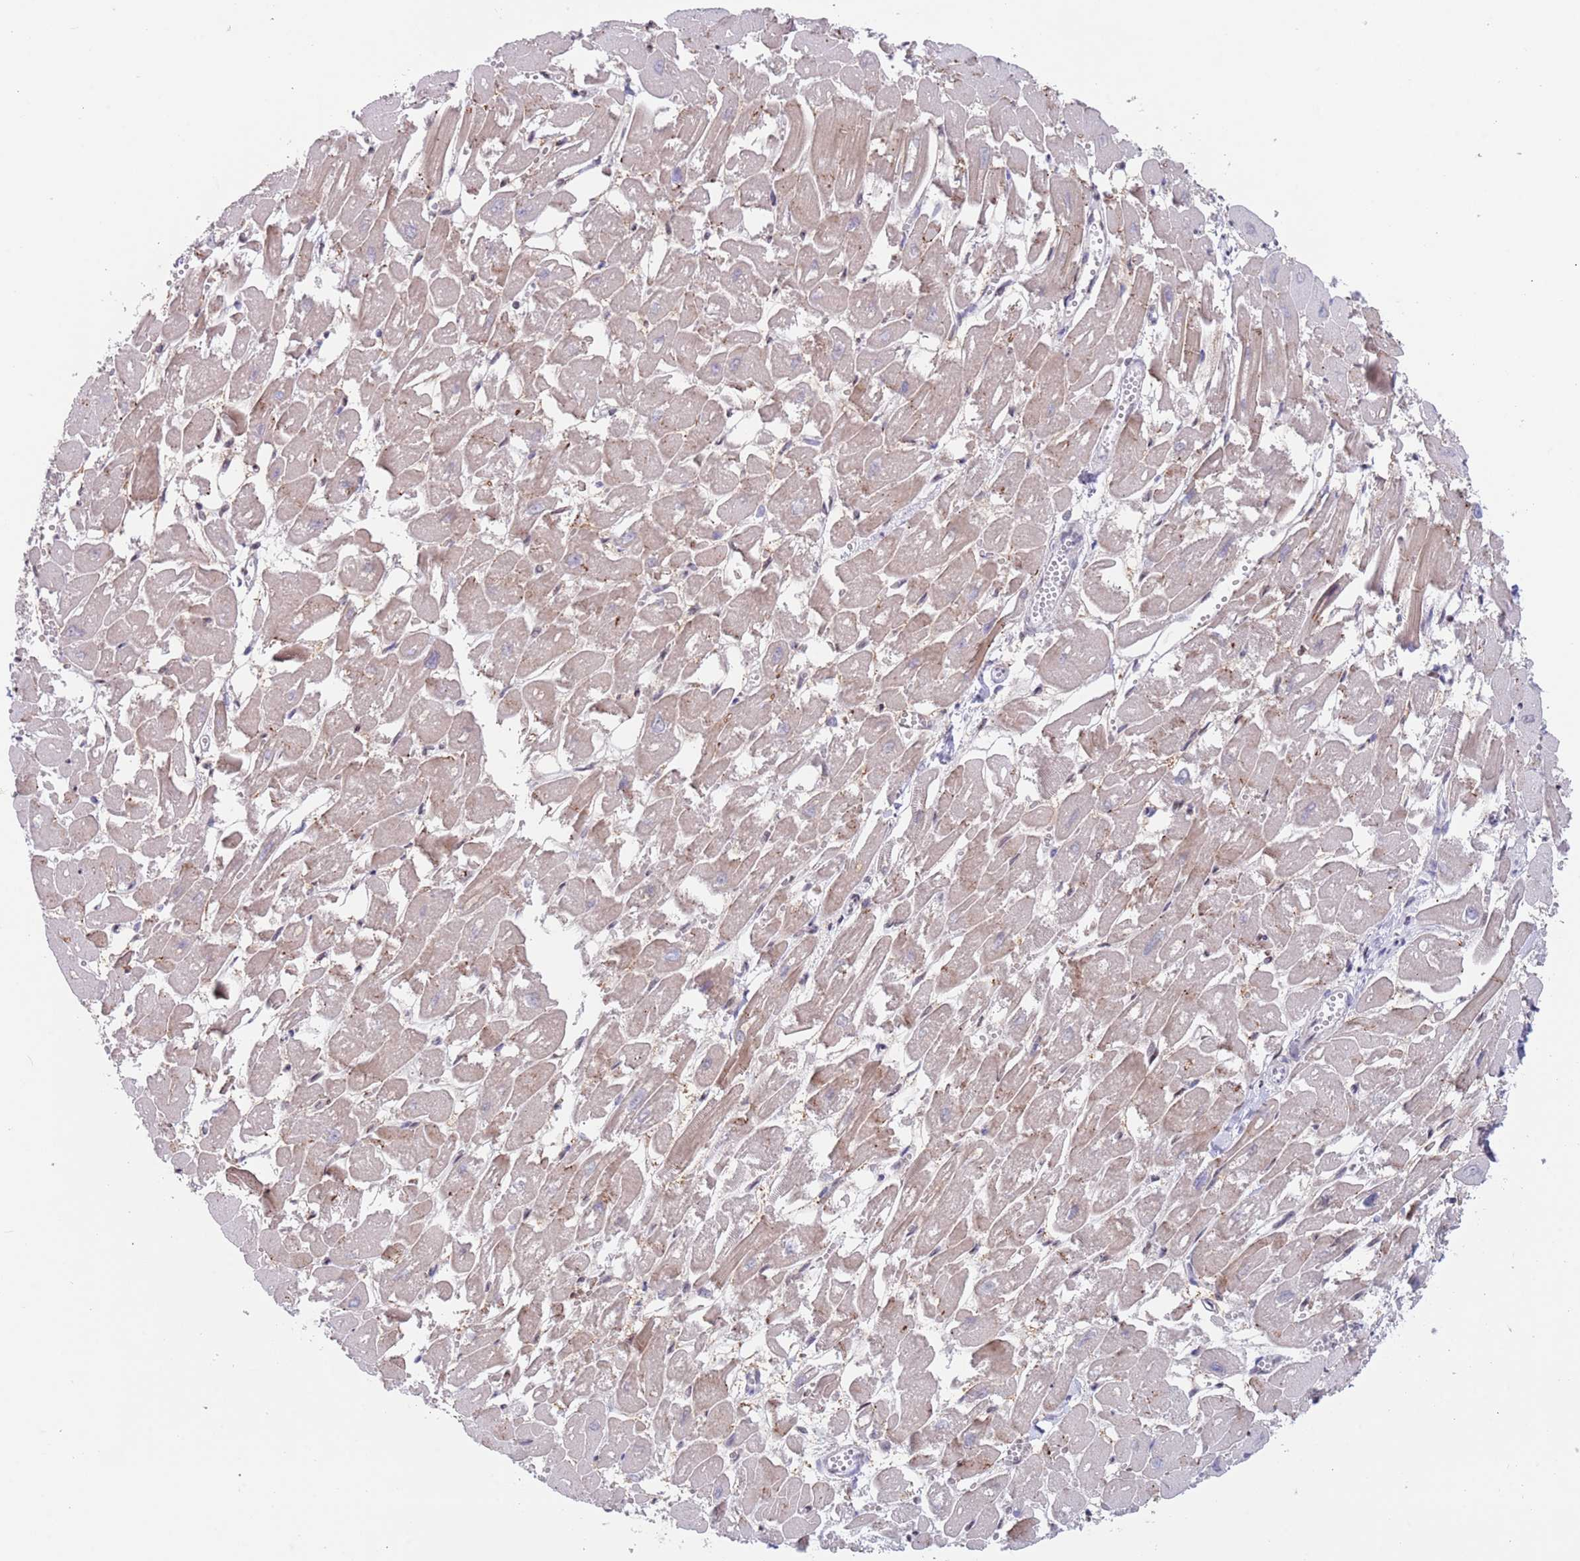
{"staining": {"intensity": "moderate", "quantity": ">75%", "location": "cytoplasmic/membranous,nuclear"}, "tissue": "heart muscle", "cell_type": "Cardiomyocytes", "image_type": "normal", "snomed": [{"axis": "morphology", "description": "Normal tissue, NOS"}, {"axis": "topography", "description": "Heart"}], "caption": "This image reveals IHC staining of unremarkable heart muscle, with medium moderate cytoplasmic/membranous,nuclear expression in about >75% of cardiomyocytes.", "gene": "ZNF382", "patient": {"sex": "male", "age": 54}}